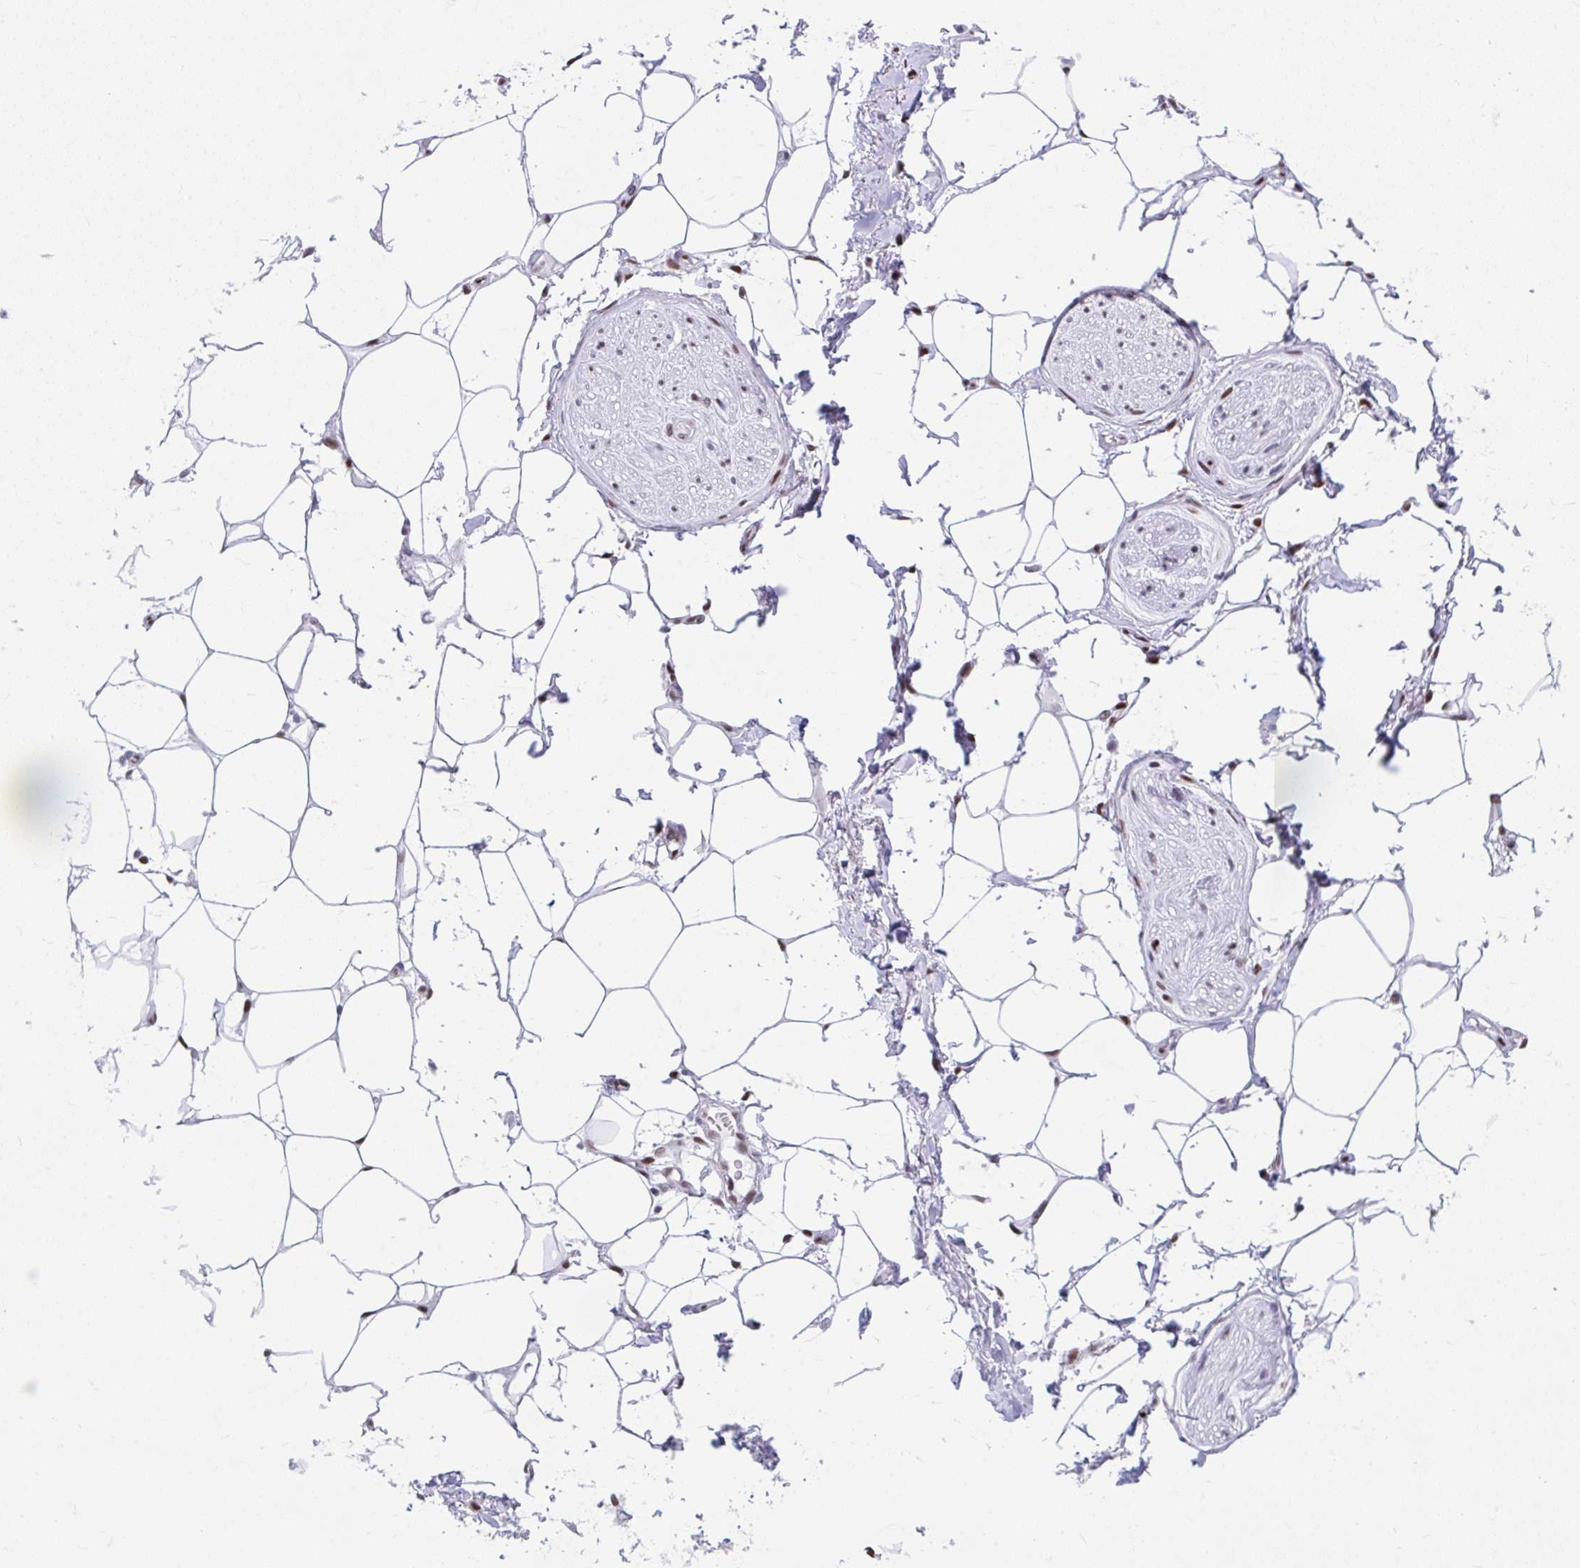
{"staining": {"intensity": "moderate", "quantity": "<25%", "location": "nuclear"}, "tissue": "adipose tissue", "cell_type": "Adipocytes", "image_type": "normal", "snomed": [{"axis": "morphology", "description": "Normal tissue, NOS"}, {"axis": "topography", "description": "Vagina"}, {"axis": "topography", "description": "Peripheral nerve tissue"}], "caption": "Immunohistochemistry (IHC) histopathology image of normal human adipose tissue stained for a protein (brown), which demonstrates low levels of moderate nuclear expression in about <25% of adipocytes.", "gene": "SLC35C2", "patient": {"sex": "female", "age": 71}}